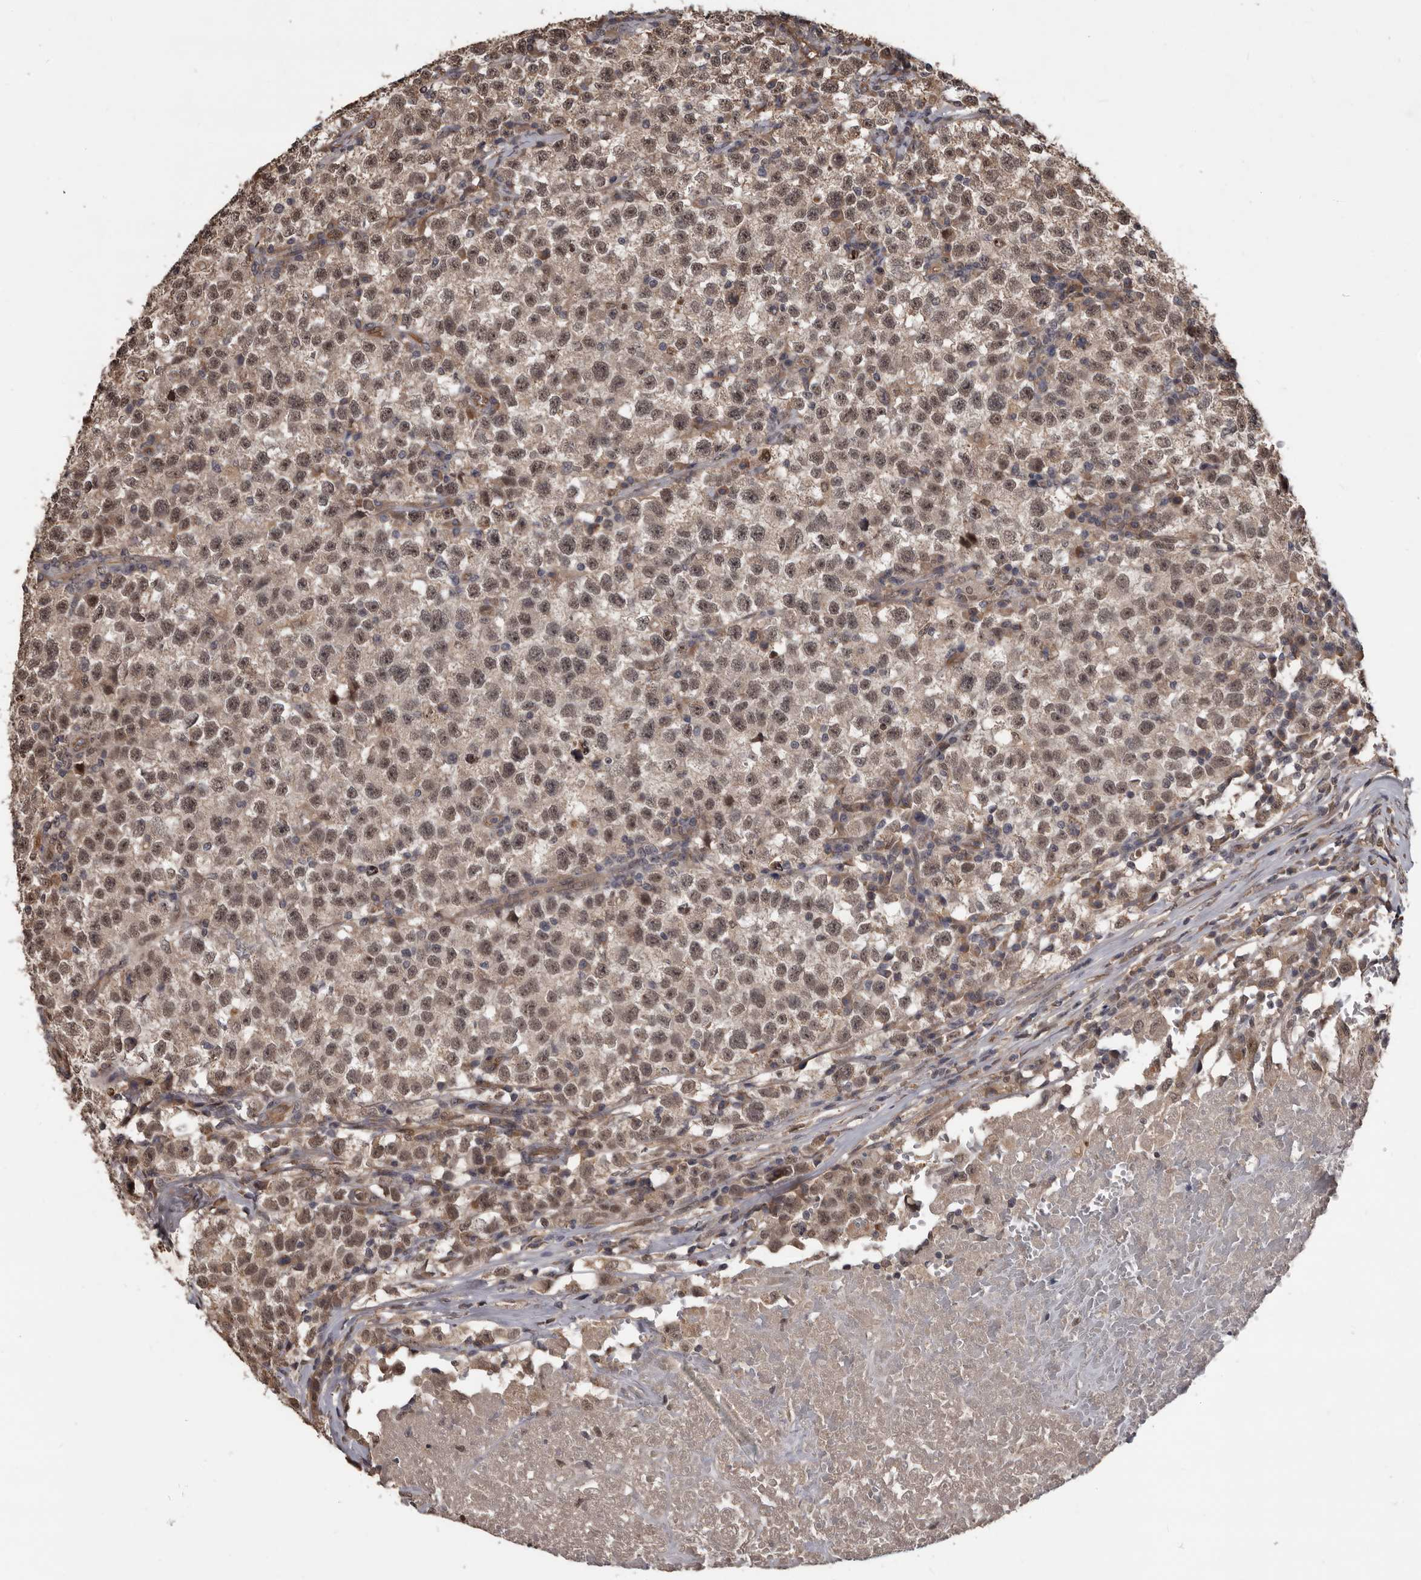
{"staining": {"intensity": "moderate", "quantity": ">75%", "location": "nuclear"}, "tissue": "testis cancer", "cell_type": "Tumor cells", "image_type": "cancer", "snomed": [{"axis": "morphology", "description": "Seminoma, NOS"}, {"axis": "topography", "description": "Testis"}], "caption": "Testis cancer (seminoma) was stained to show a protein in brown. There is medium levels of moderate nuclear positivity in approximately >75% of tumor cells.", "gene": "AHR", "patient": {"sex": "male", "age": 22}}